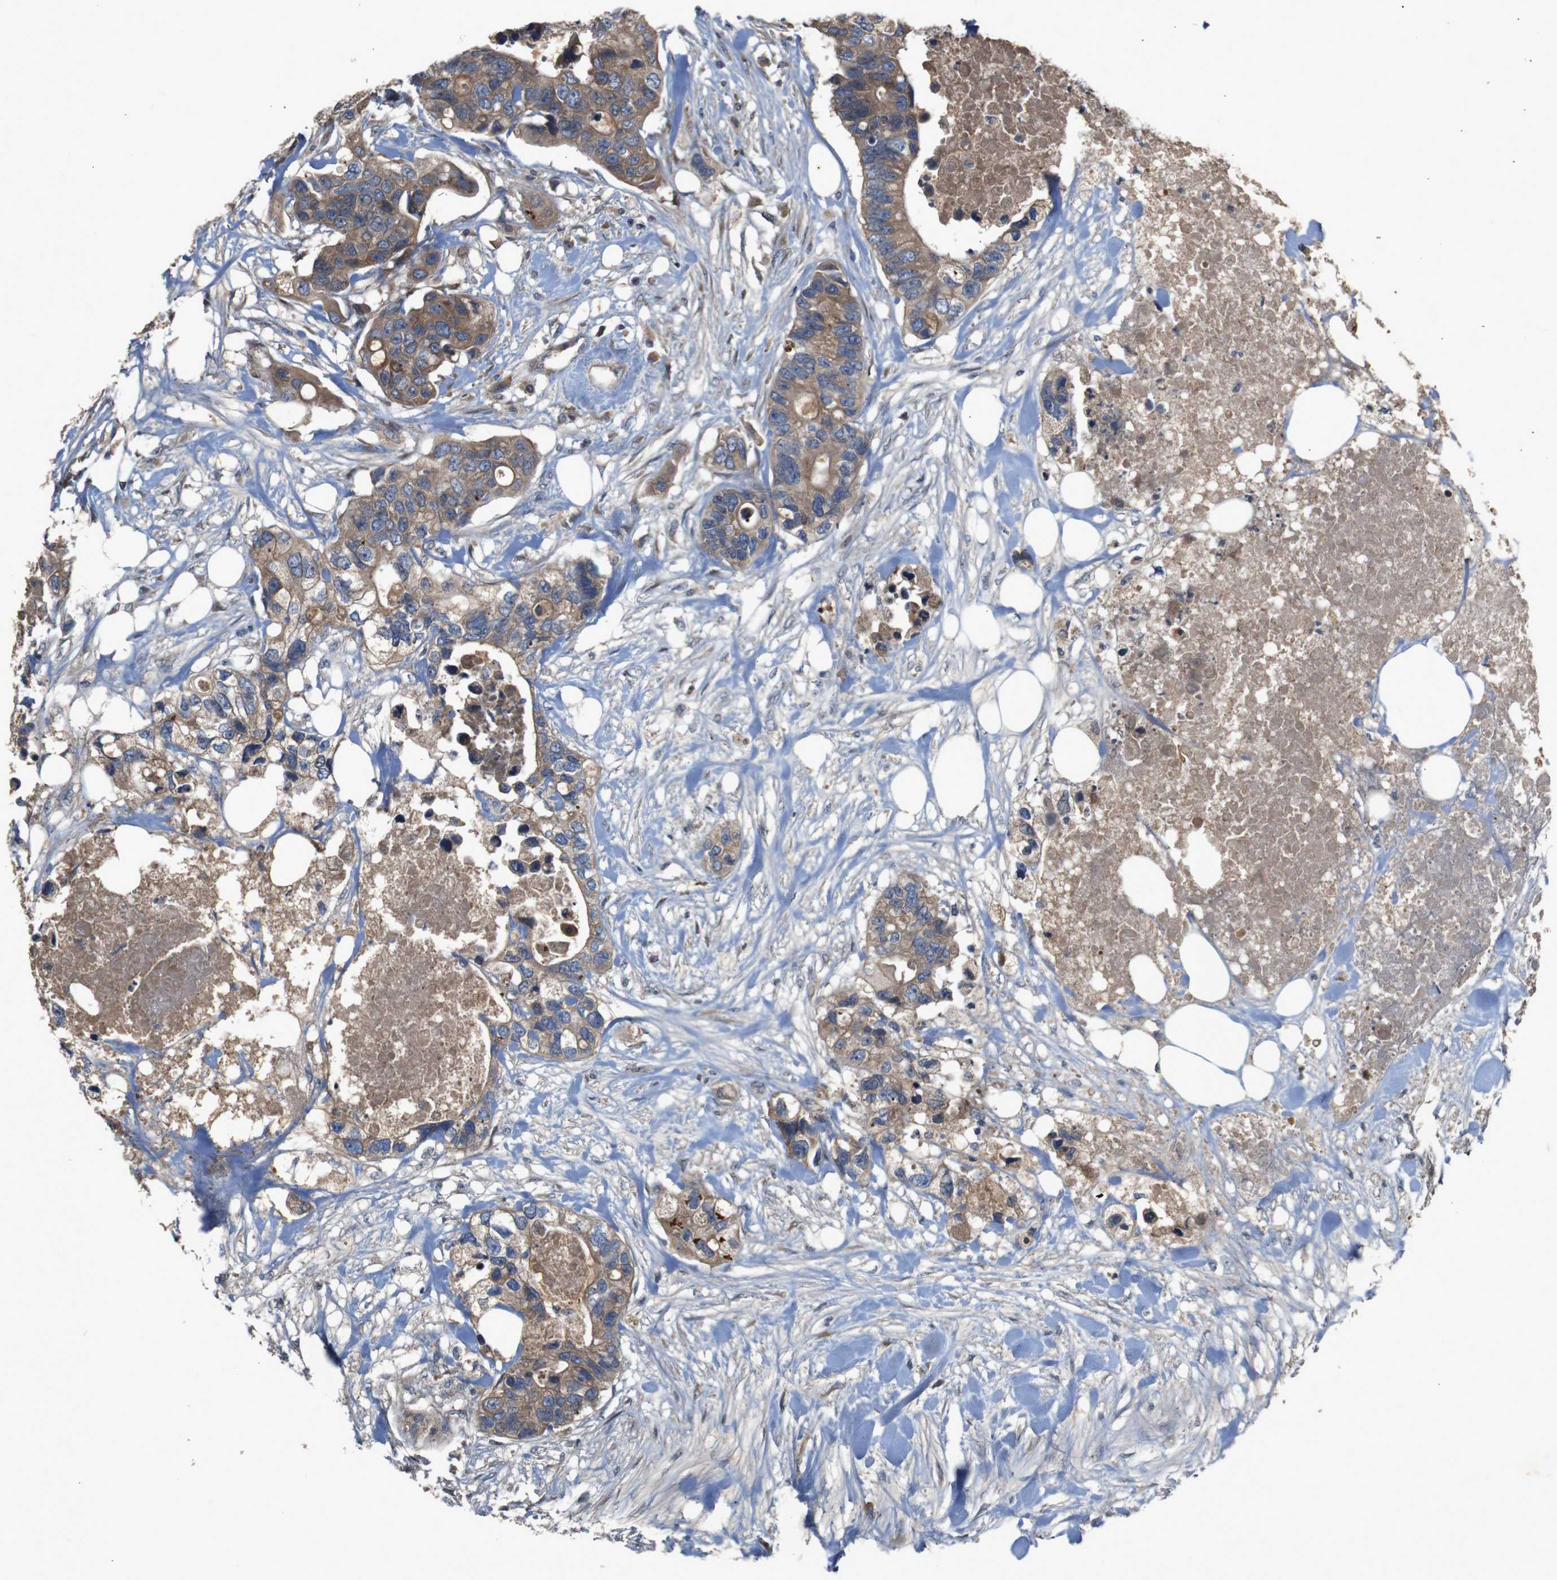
{"staining": {"intensity": "moderate", "quantity": ">75%", "location": "cytoplasmic/membranous"}, "tissue": "colorectal cancer", "cell_type": "Tumor cells", "image_type": "cancer", "snomed": [{"axis": "morphology", "description": "Adenocarcinoma, NOS"}, {"axis": "topography", "description": "Colon"}], "caption": "High-power microscopy captured an IHC histopathology image of colorectal cancer (adenocarcinoma), revealing moderate cytoplasmic/membranous expression in about >75% of tumor cells.", "gene": "PTPN1", "patient": {"sex": "female", "age": 57}}